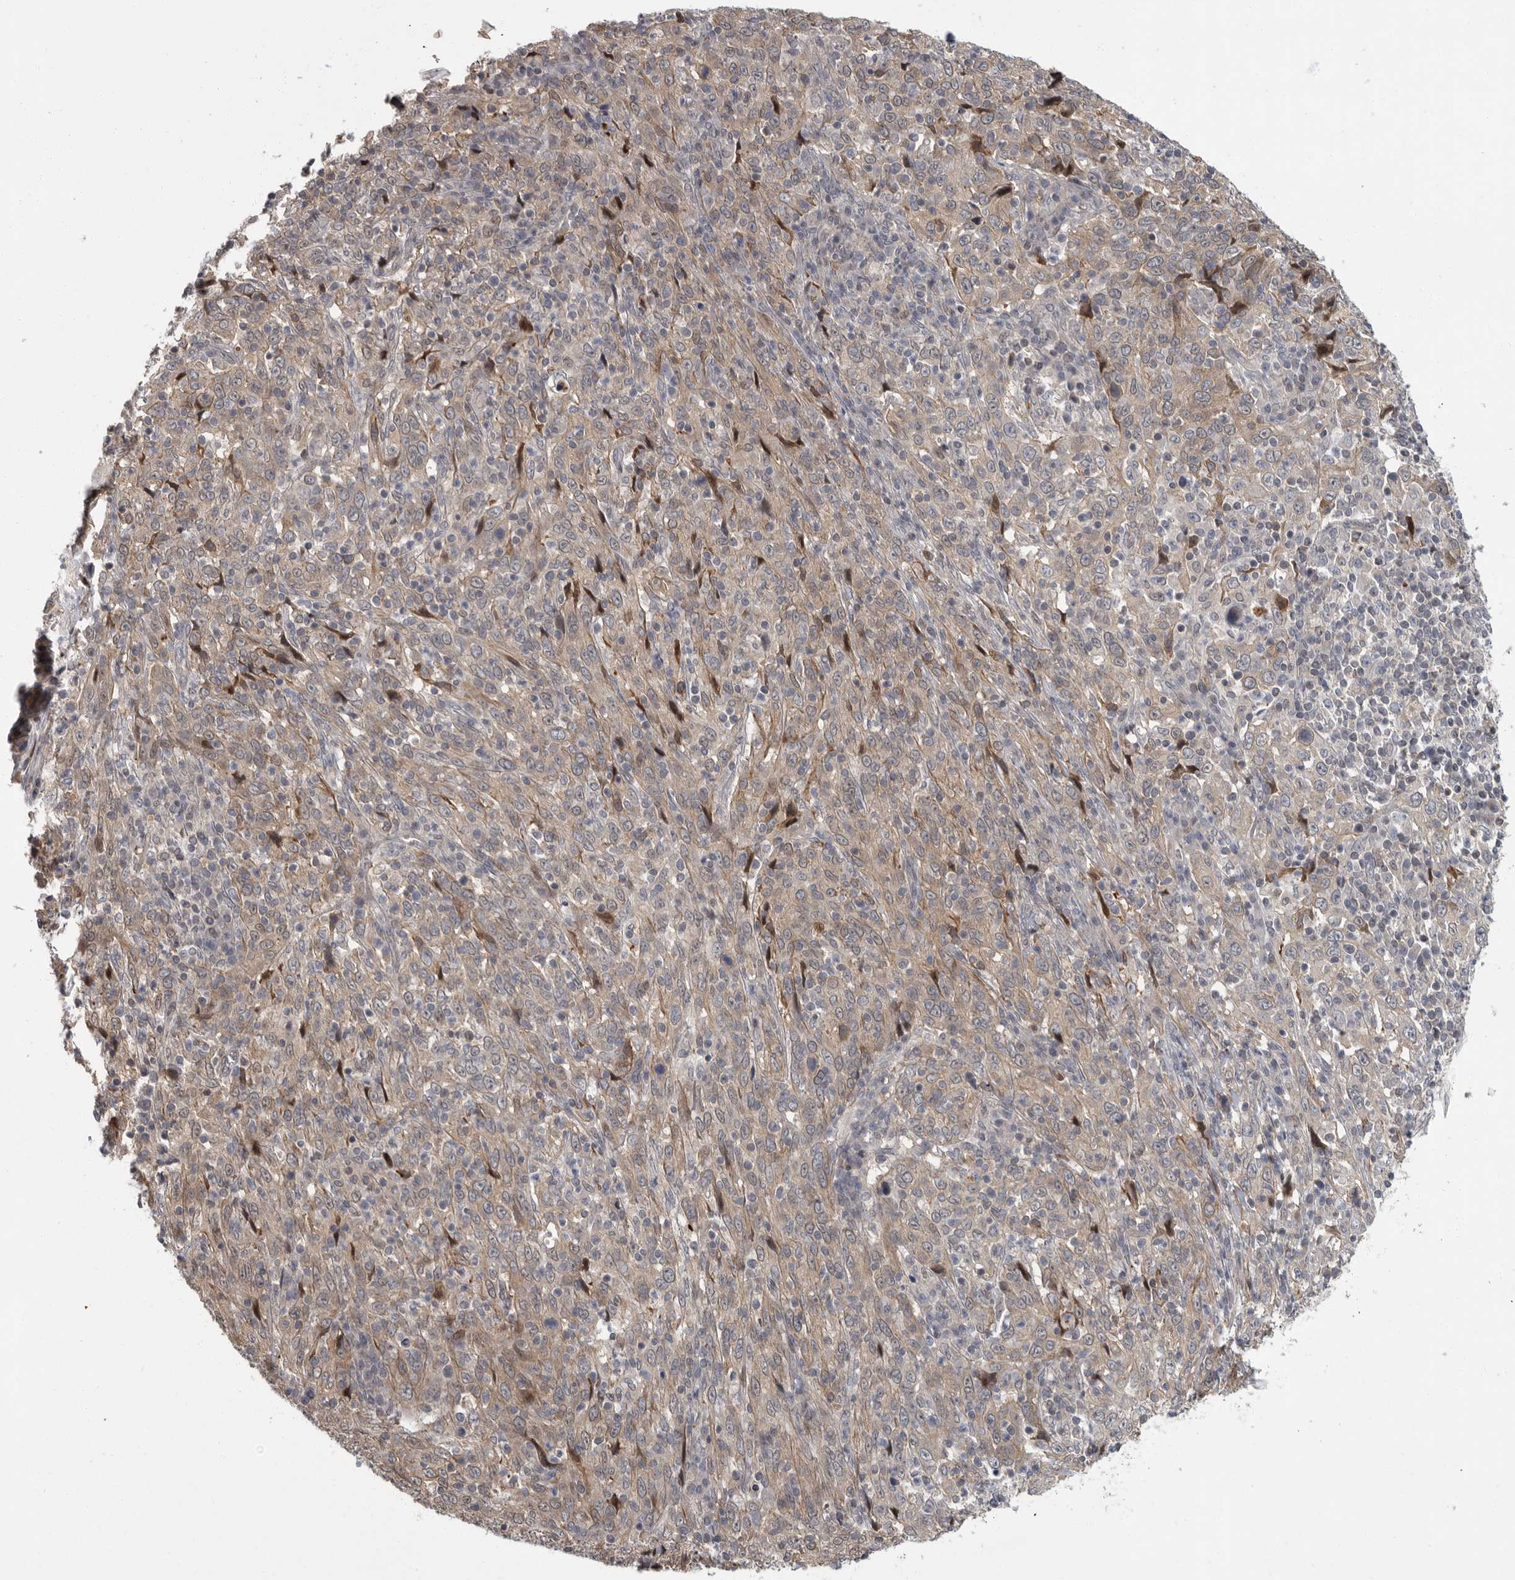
{"staining": {"intensity": "weak", "quantity": "<25%", "location": "cytoplasmic/membranous"}, "tissue": "cervical cancer", "cell_type": "Tumor cells", "image_type": "cancer", "snomed": [{"axis": "morphology", "description": "Squamous cell carcinoma, NOS"}, {"axis": "topography", "description": "Cervix"}], "caption": "The micrograph exhibits no significant staining in tumor cells of cervical cancer.", "gene": "PDE7A", "patient": {"sex": "female", "age": 46}}